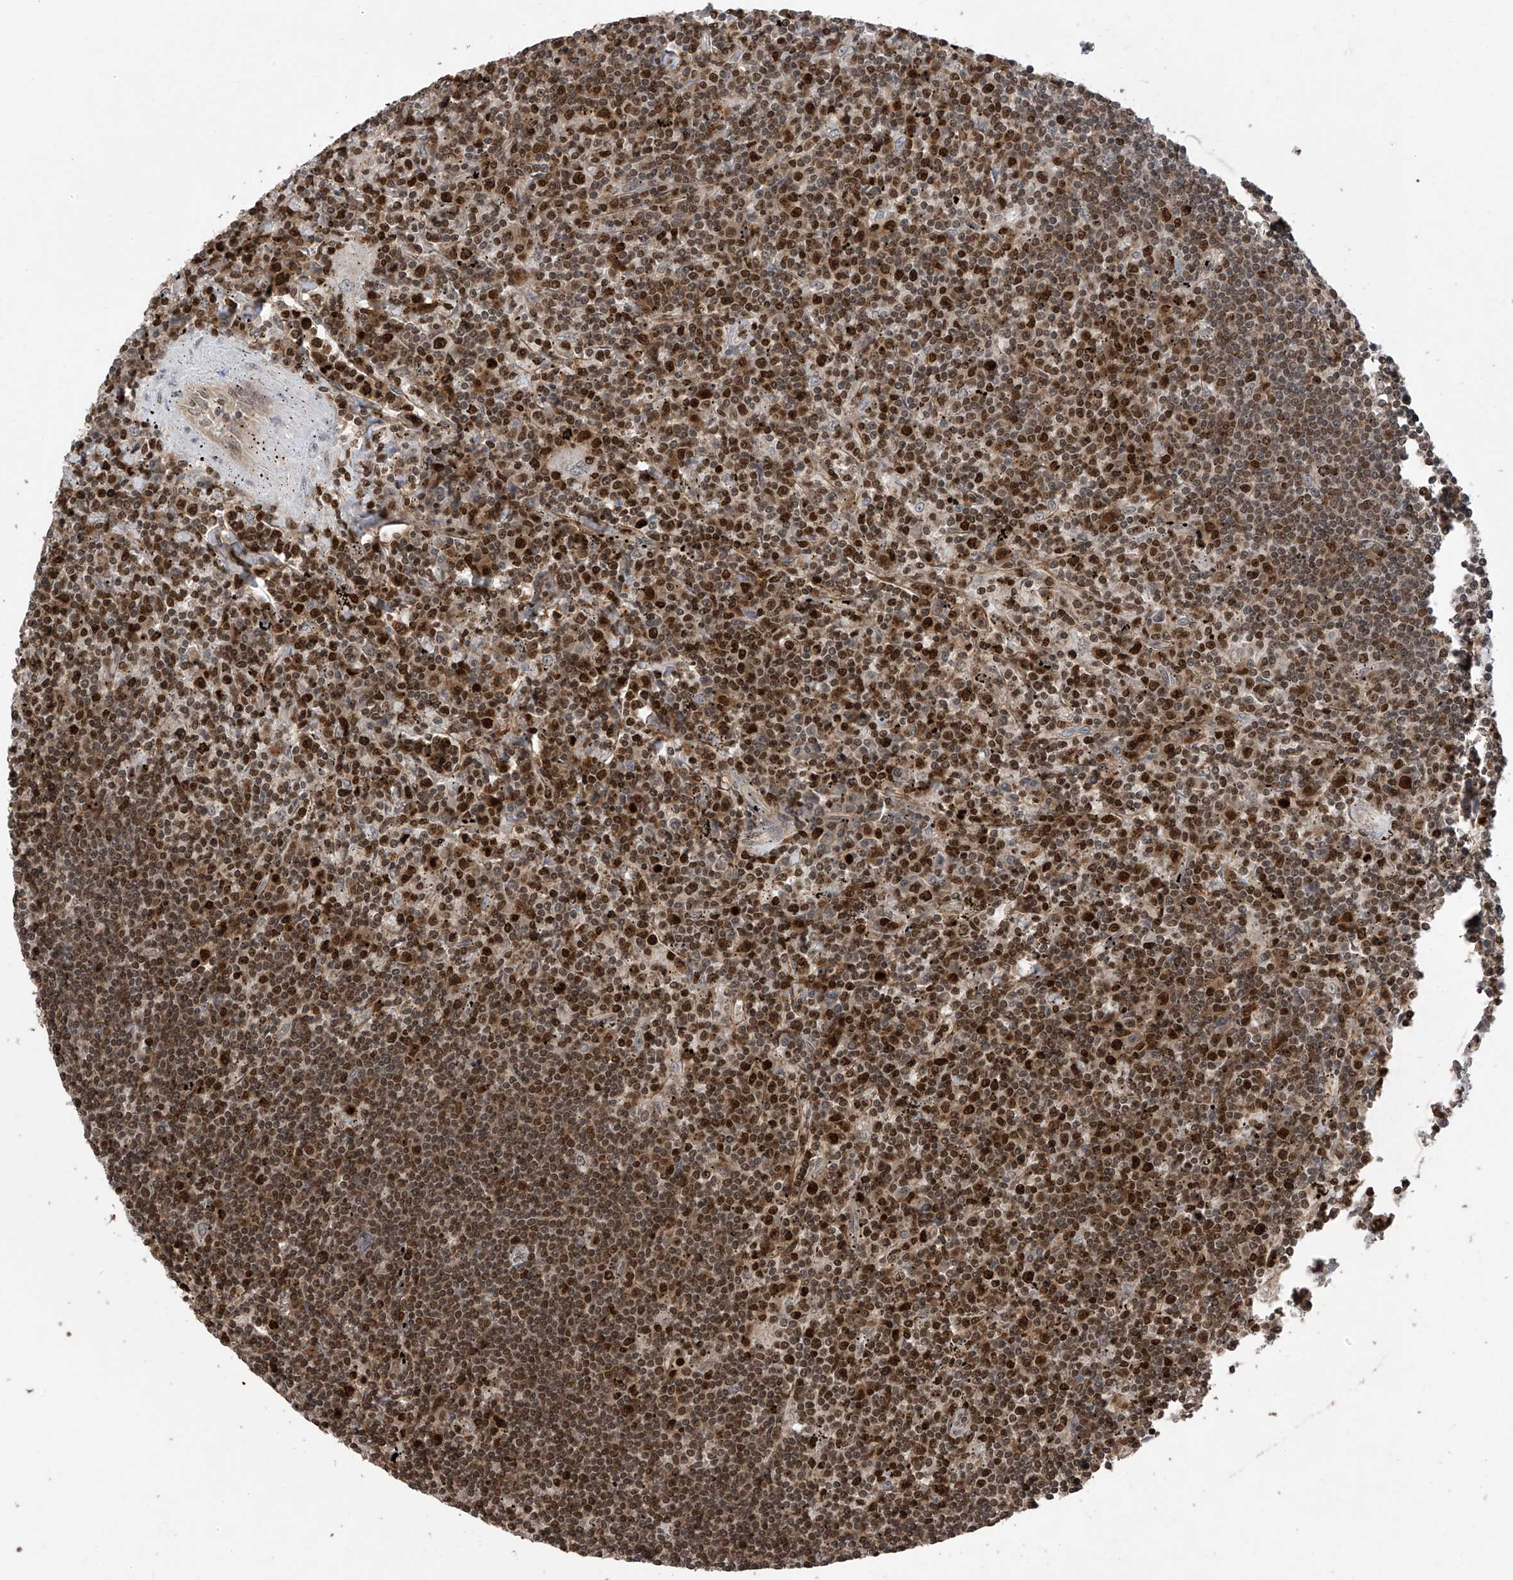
{"staining": {"intensity": "moderate", "quantity": ">75%", "location": "nuclear"}, "tissue": "lymphoma", "cell_type": "Tumor cells", "image_type": "cancer", "snomed": [{"axis": "morphology", "description": "Malignant lymphoma, non-Hodgkin's type, Low grade"}, {"axis": "topography", "description": "Spleen"}], "caption": "An immunohistochemistry image of neoplastic tissue is shown. Protein staining in brown shows moderate nuclear positivity in lymphoma within tumor cells.", "gene": "DNAJC9", "patient": {"sex": "male", "age": 76}}